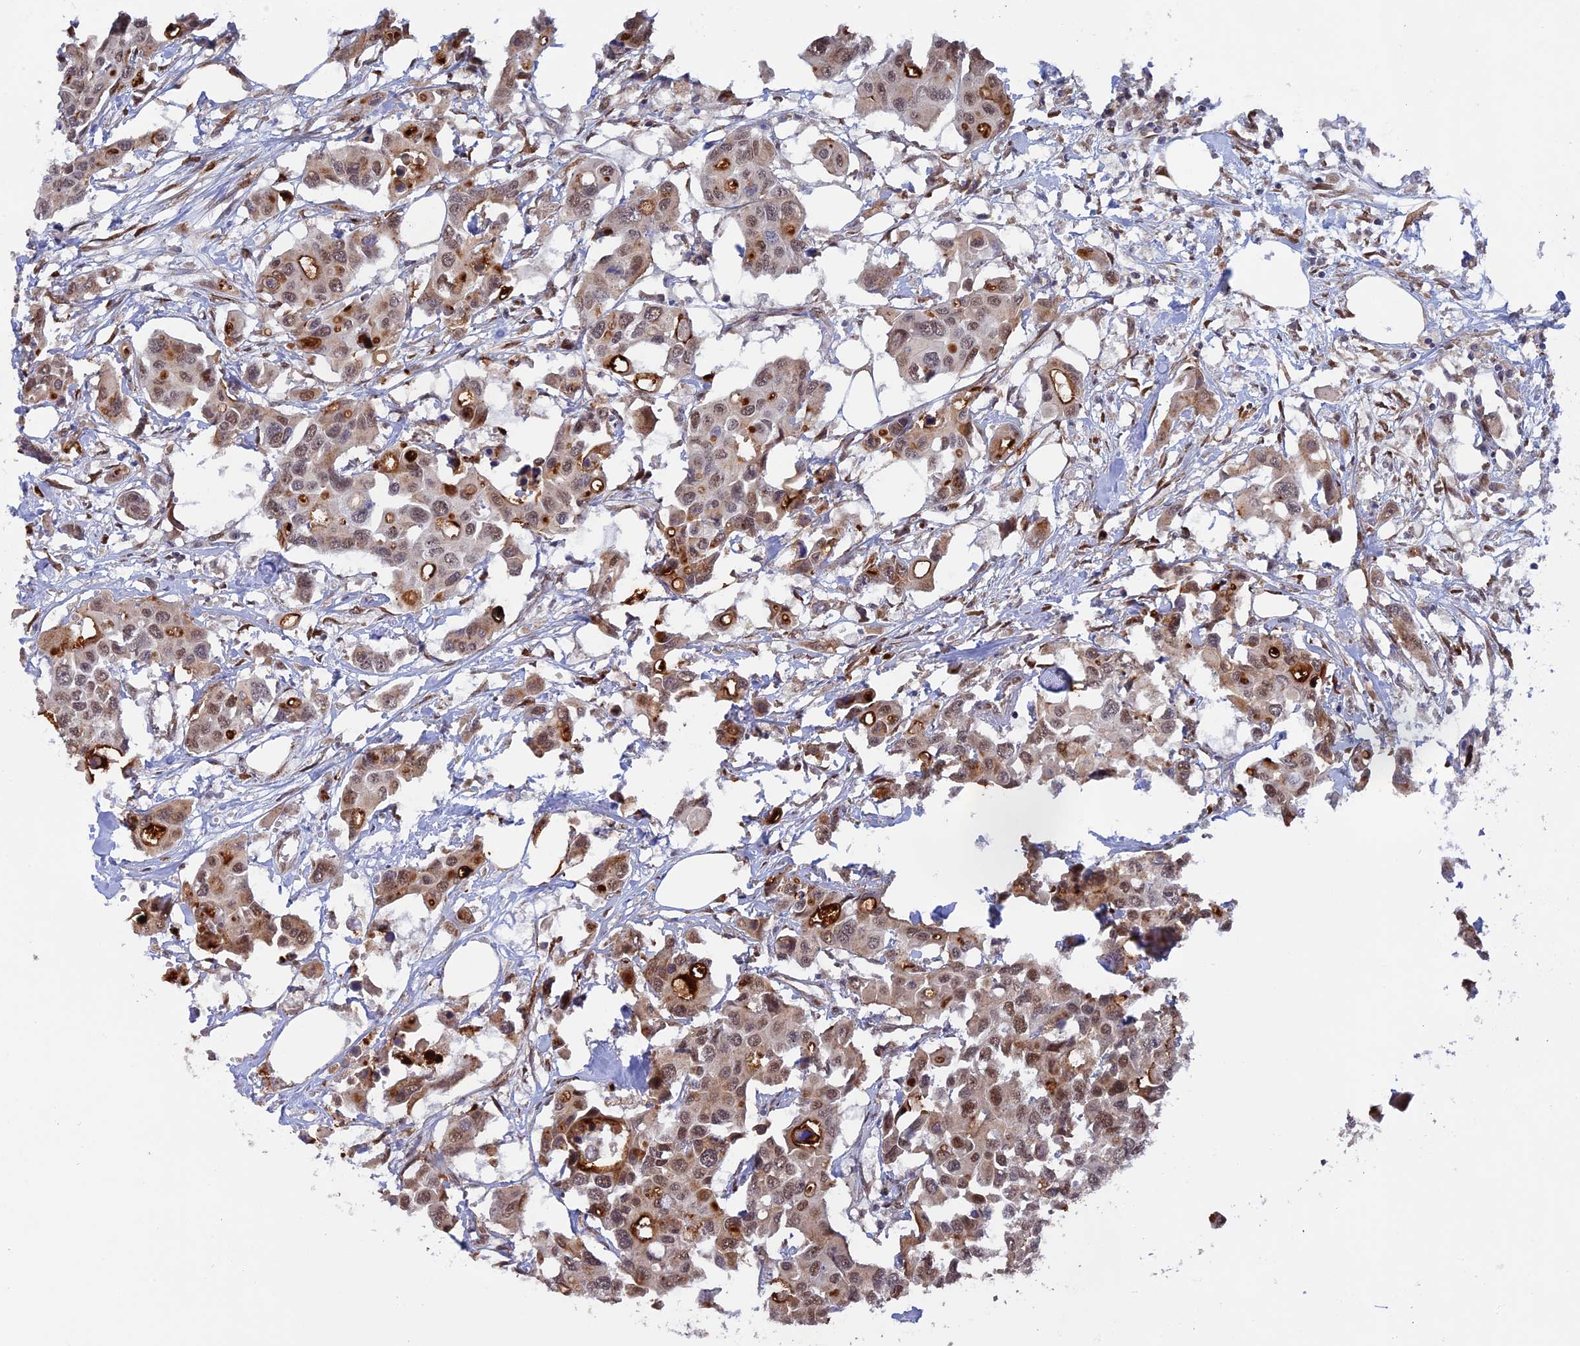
{"staining": {"intensity": "moderate", "quantity": "25%-75%", "location": "cytoplasmic/membranous,nuclear"}, "tissue": "colorectal cancer", "cell_type": "Tumor cells", "image_type": "cancer", "snomed": [{"axis": "morphology", "description": "Adenocarcinoma, NOS"}, {"axis": "topography", "description": "Colon"}], "caption": "Immunohistochemistry (IHC) staining of colorectal cancer, which shows medium levels of moderate cytoplasmic/membranous and nuclear positivity in approximately 25%-75% of tumor cells indicating moderate cytoplasmic/membranous and nuclear protein positivity. The staining was performed using DAB (brown) for protein detection and nuclei were counterstained in hematoxylin (blue).", "gene": "SNX17", "patient": {"sex": "male", "age": 77}}